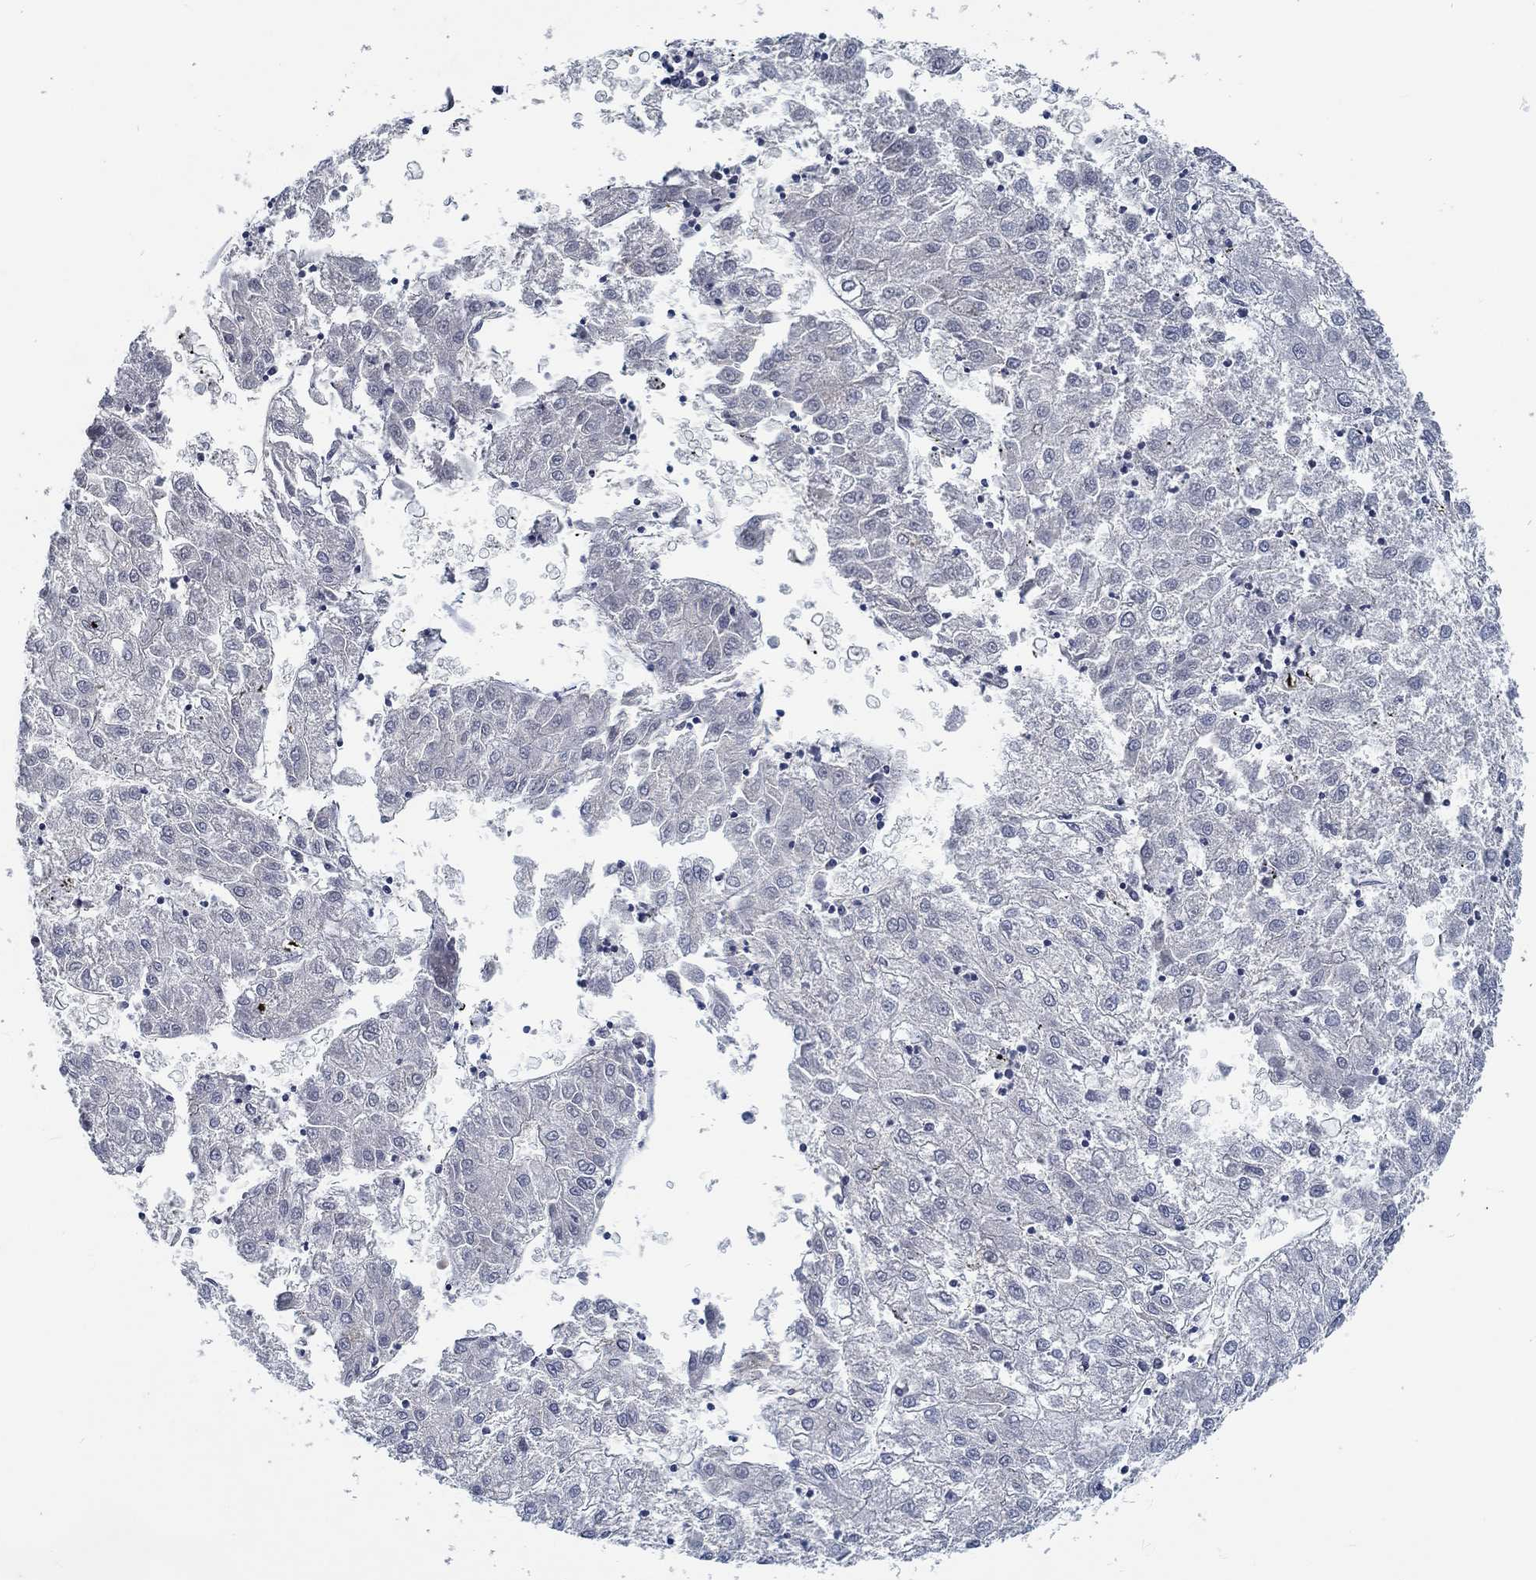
{"staining": {"intensity": "negative", "quantity": "none", "location": "none"}, "tissue": "liver cancer", "cell_type": "Tumor cells", "image_type": "cancer", "snomed": [{"axis": "morphology", "description": "Carcinoma, Hepatocellular, NOS"}, {"axis": "topography", "description": "Liver"}], "caption": "This is a histopathology image of immunohistochemistry staining of liver cancer, which shows no expression in tumor cells.", "gene": "MYBPC1", "patient": {"sex": "male", "age": 72}}